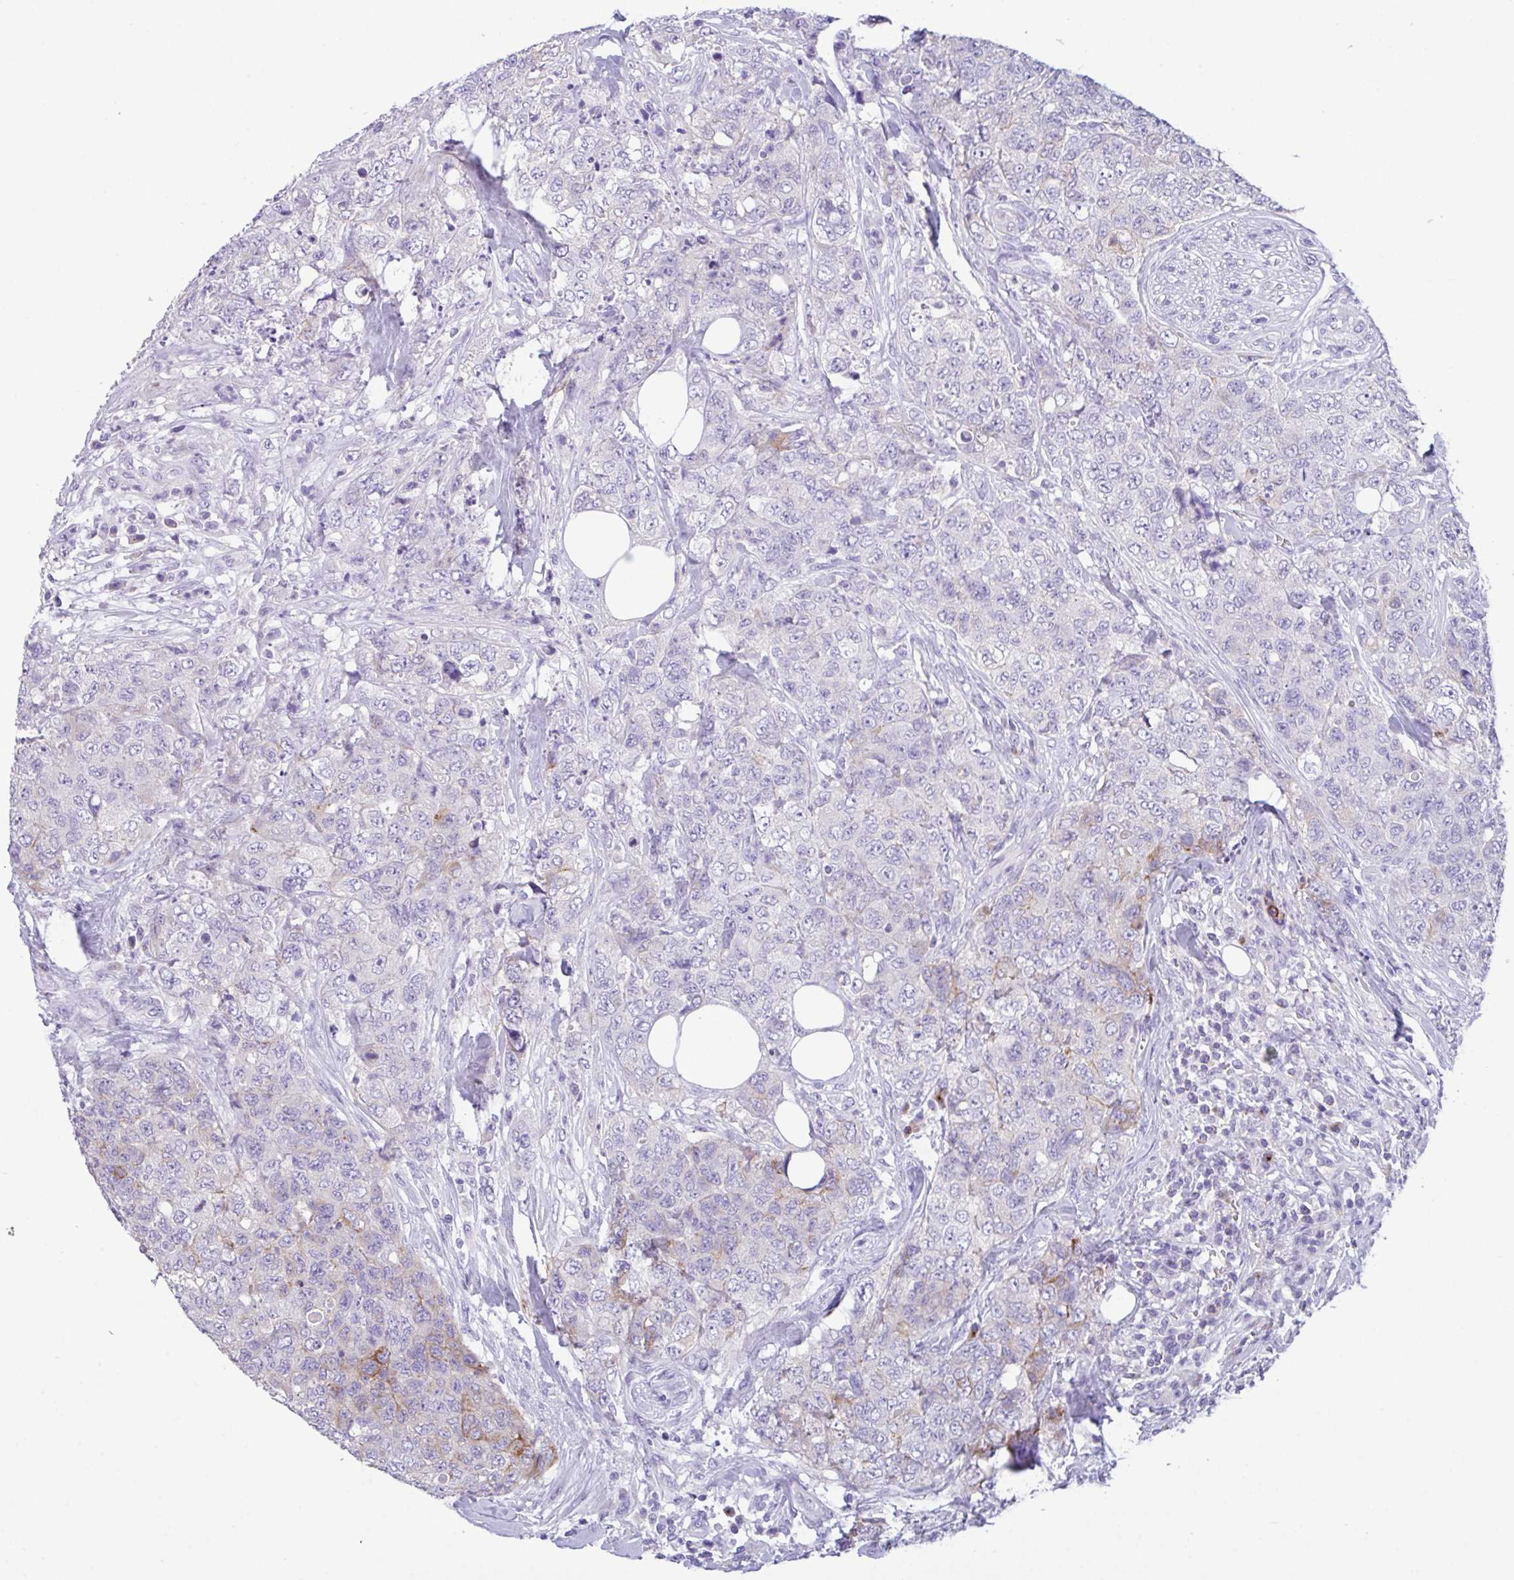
{"staining": {"intensity": "moderate", "quantity": "<25%", "location": "cytoplasmic/membranous"}, "tissue": "urothelial cancer", "cell_type": "Tumor cells", "image_type": "cancer", "snomed": [{"axis": "morphology", "description": "Urothelial carcinoma, High grade"}, {"axis": "topography", "description": "Urinary bladder"}], "caption": "Urothelial cancer stained with a brown dye reveals moderate cytoplasmic/membranous positive expression in approximately <25% of tumor cells.", "gene": "FBXL20", "patient": {"sex": "female", "age": 78}}